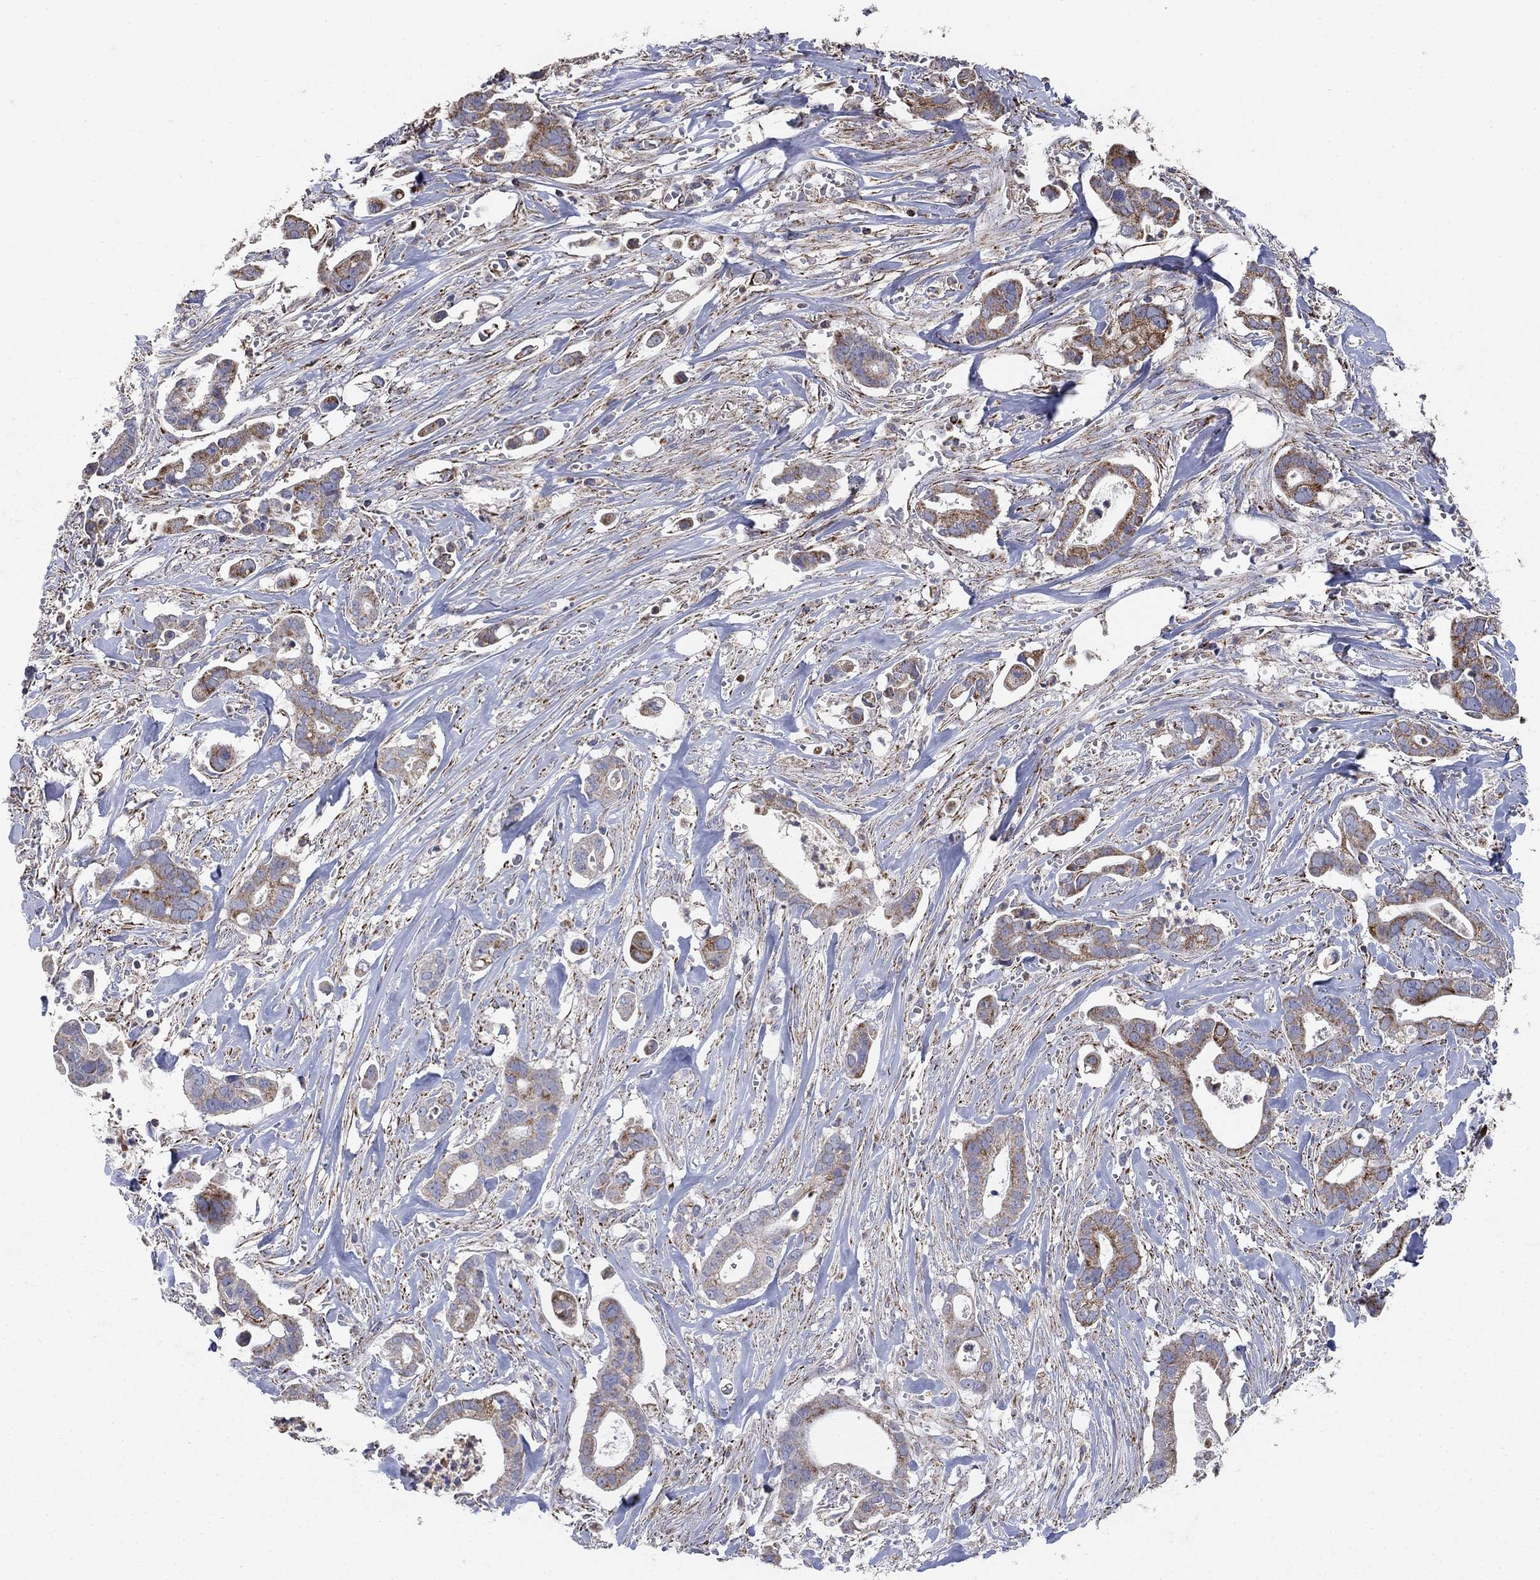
{"staining": {"intensity": "strong", "quantity": "<25%", "location": "cytoplasmic/membranous"}, "tissue": "pancreatic cancer", "cell_type": "Tumor cells", "image_type": "cancer", "snomed": [{"axis": "morphology", "description": "Adenocarcinoma, NOS"}, {"axis": "topography", "description": "Pancreas"}], "caption": "Protein expression analysis of pancreatic cancer (adenocarcinoma) reveals strong cytoplasmic/membranous expression in about <25% of tumor cells.", "gene": "PNPLA2", "patient": {"sex": "male", "age": 61}}